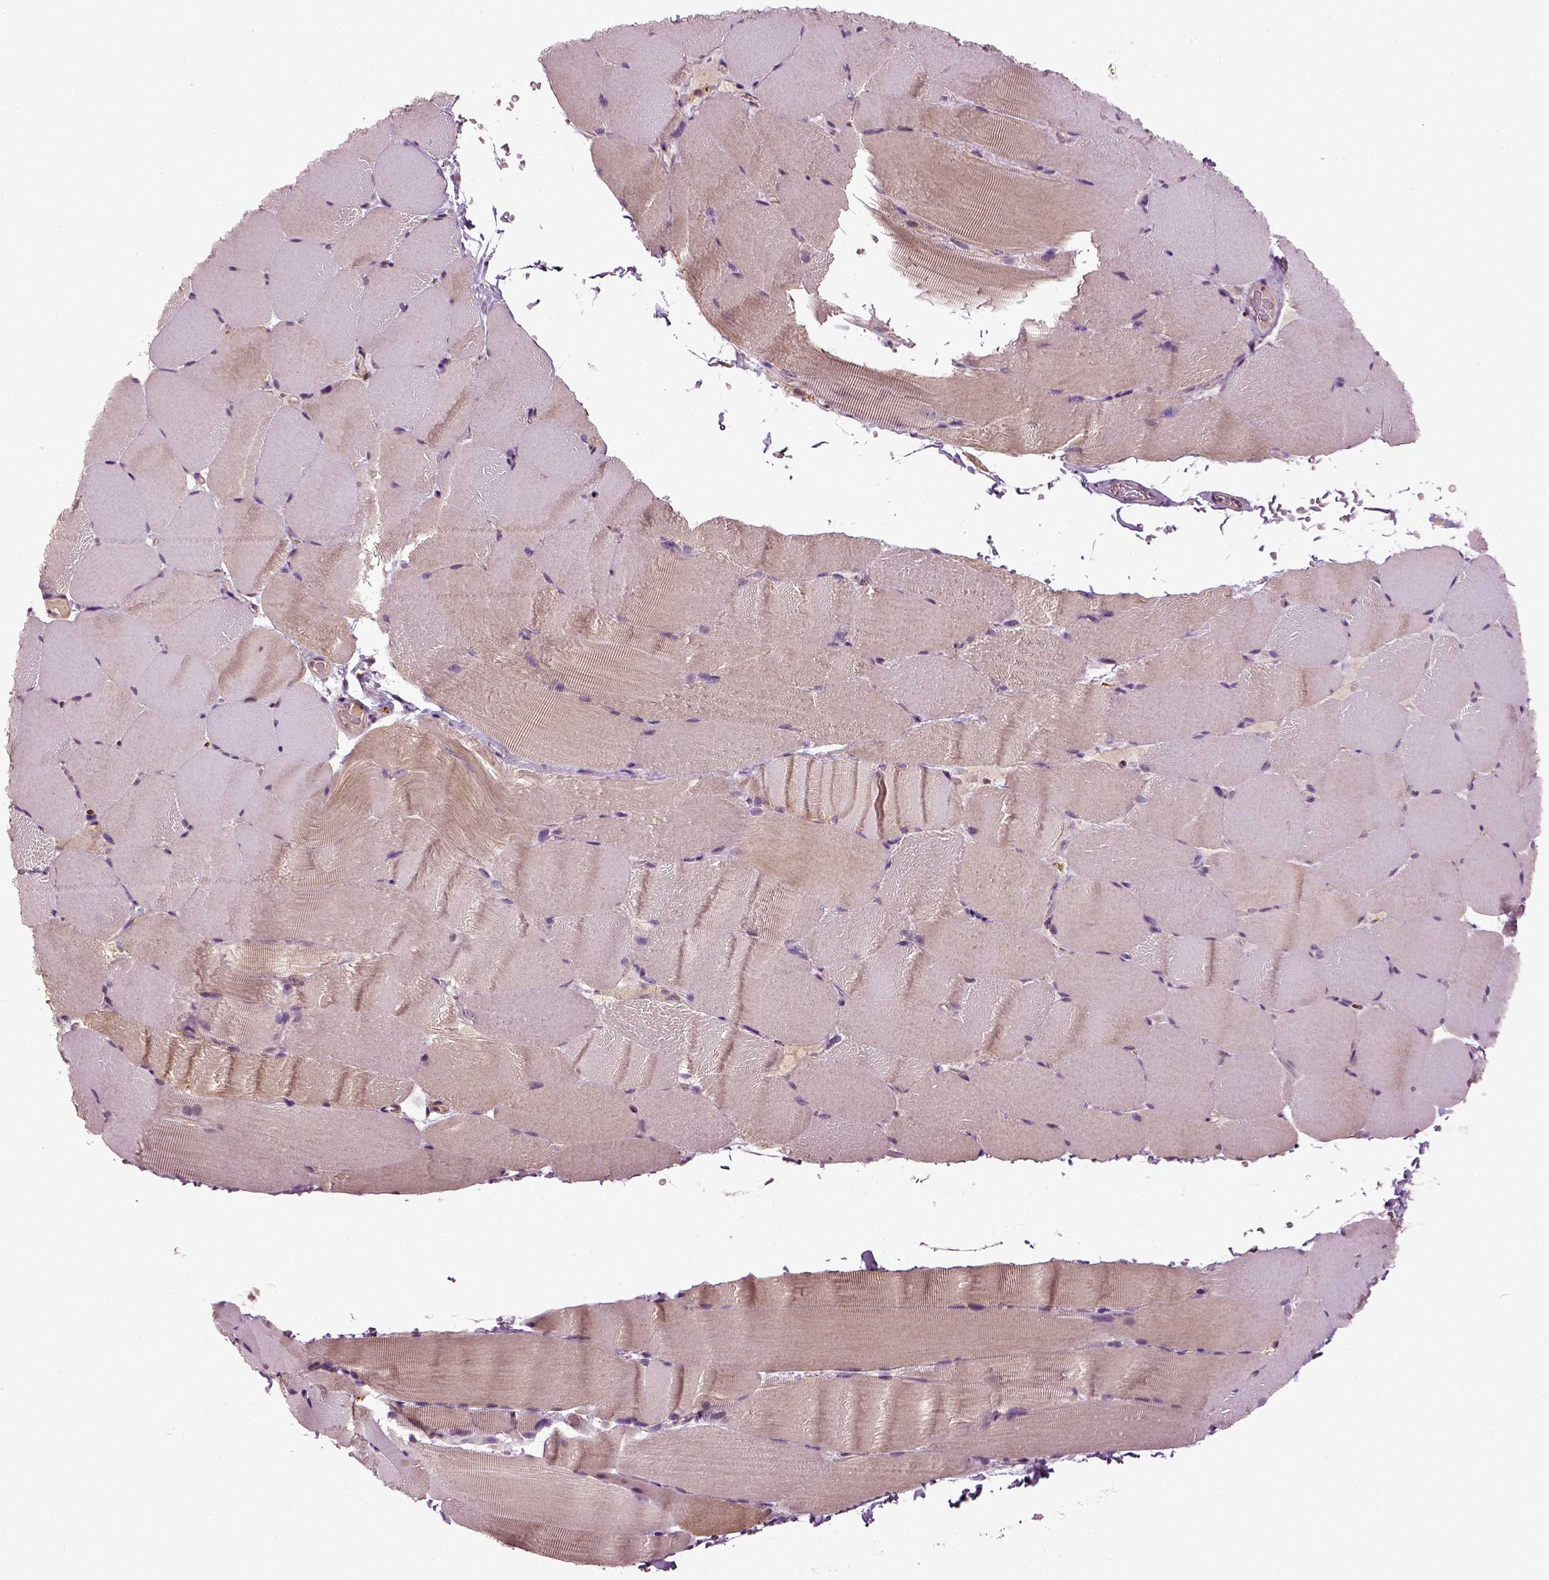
{"staining": {"intensity": "weak", "quantity": "25%-75%", "location": "cytoplasmic/membranous"}, "tissue": "skeletal muscle", "cell_type": "Myocytes", "image_type": "normal", "snomed": [{"axis": "morphology", "description": "Normal tissue, NOS"}, {"axis": "topography", "description": "Skeletal muscle"}], "caption": "DAB immunohistochemical staining of normal skeletal muscle displays weak cytoplasmic/membranous protein expression in approximately 25%-75% of myocytes. The staining was performed using DAB, with brown indicating positive protein expression. Nuclei are stained blue with hematoxylin.", "gene": "ERV3", "patient": {"sex": "female", "age": 37}}